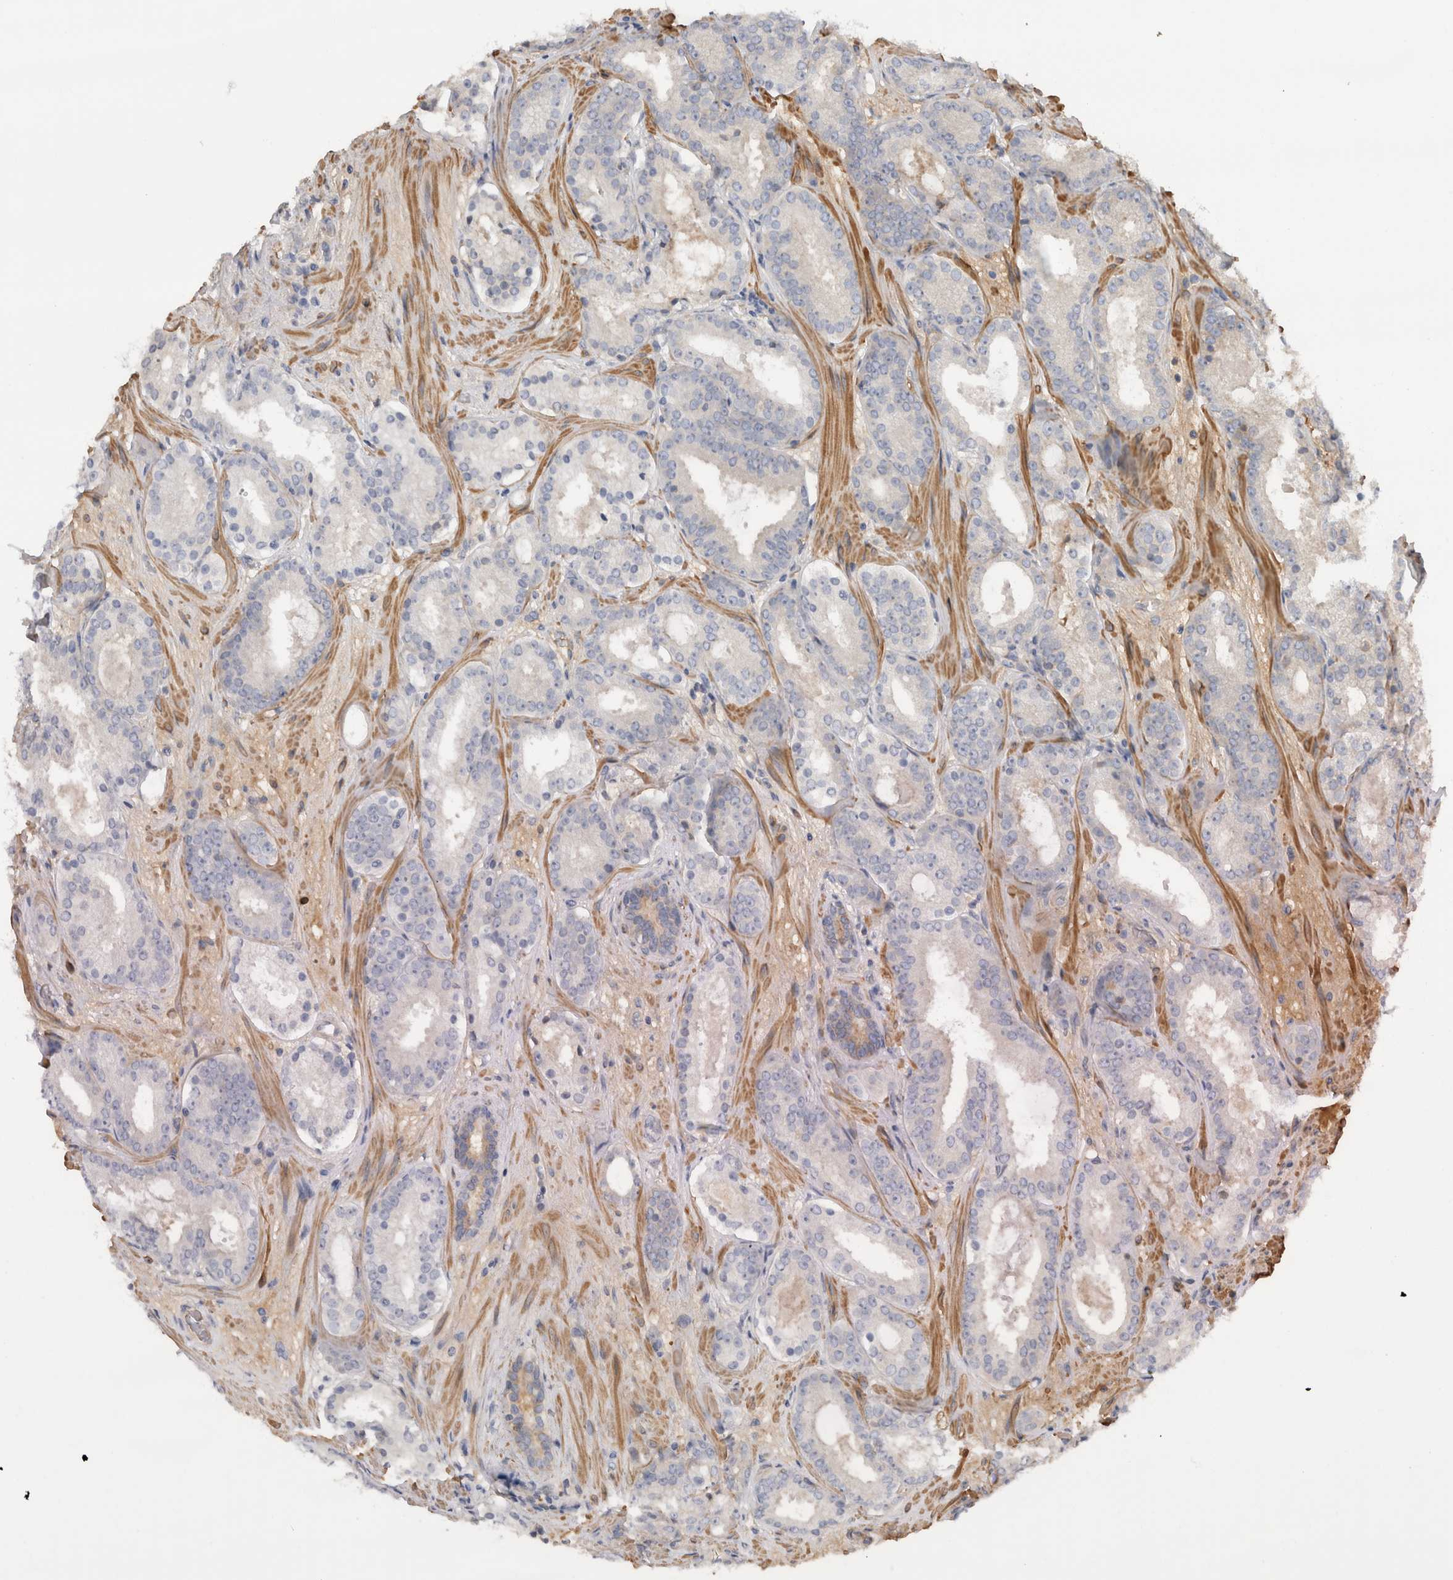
{"staining": {"intensity": "negative", "quantity": "none", "location": "none"}, "tissue": "prostate cancer", "cell_type": "Tumor cells", "image_type": "cancer", "snomed": [{"axis": "morphology", "description": "Adenocarcinoma, Low grade"}, {"axis": "topography", "description": "Prostate"}], "caption": "DAB (3,3'-diaminobenzidine) immunohistochemical staining of human prostate cancer displays no significant staining in tumor cells.", "gene": "CFI", "patient": {"sex": "male", "age": 69}}